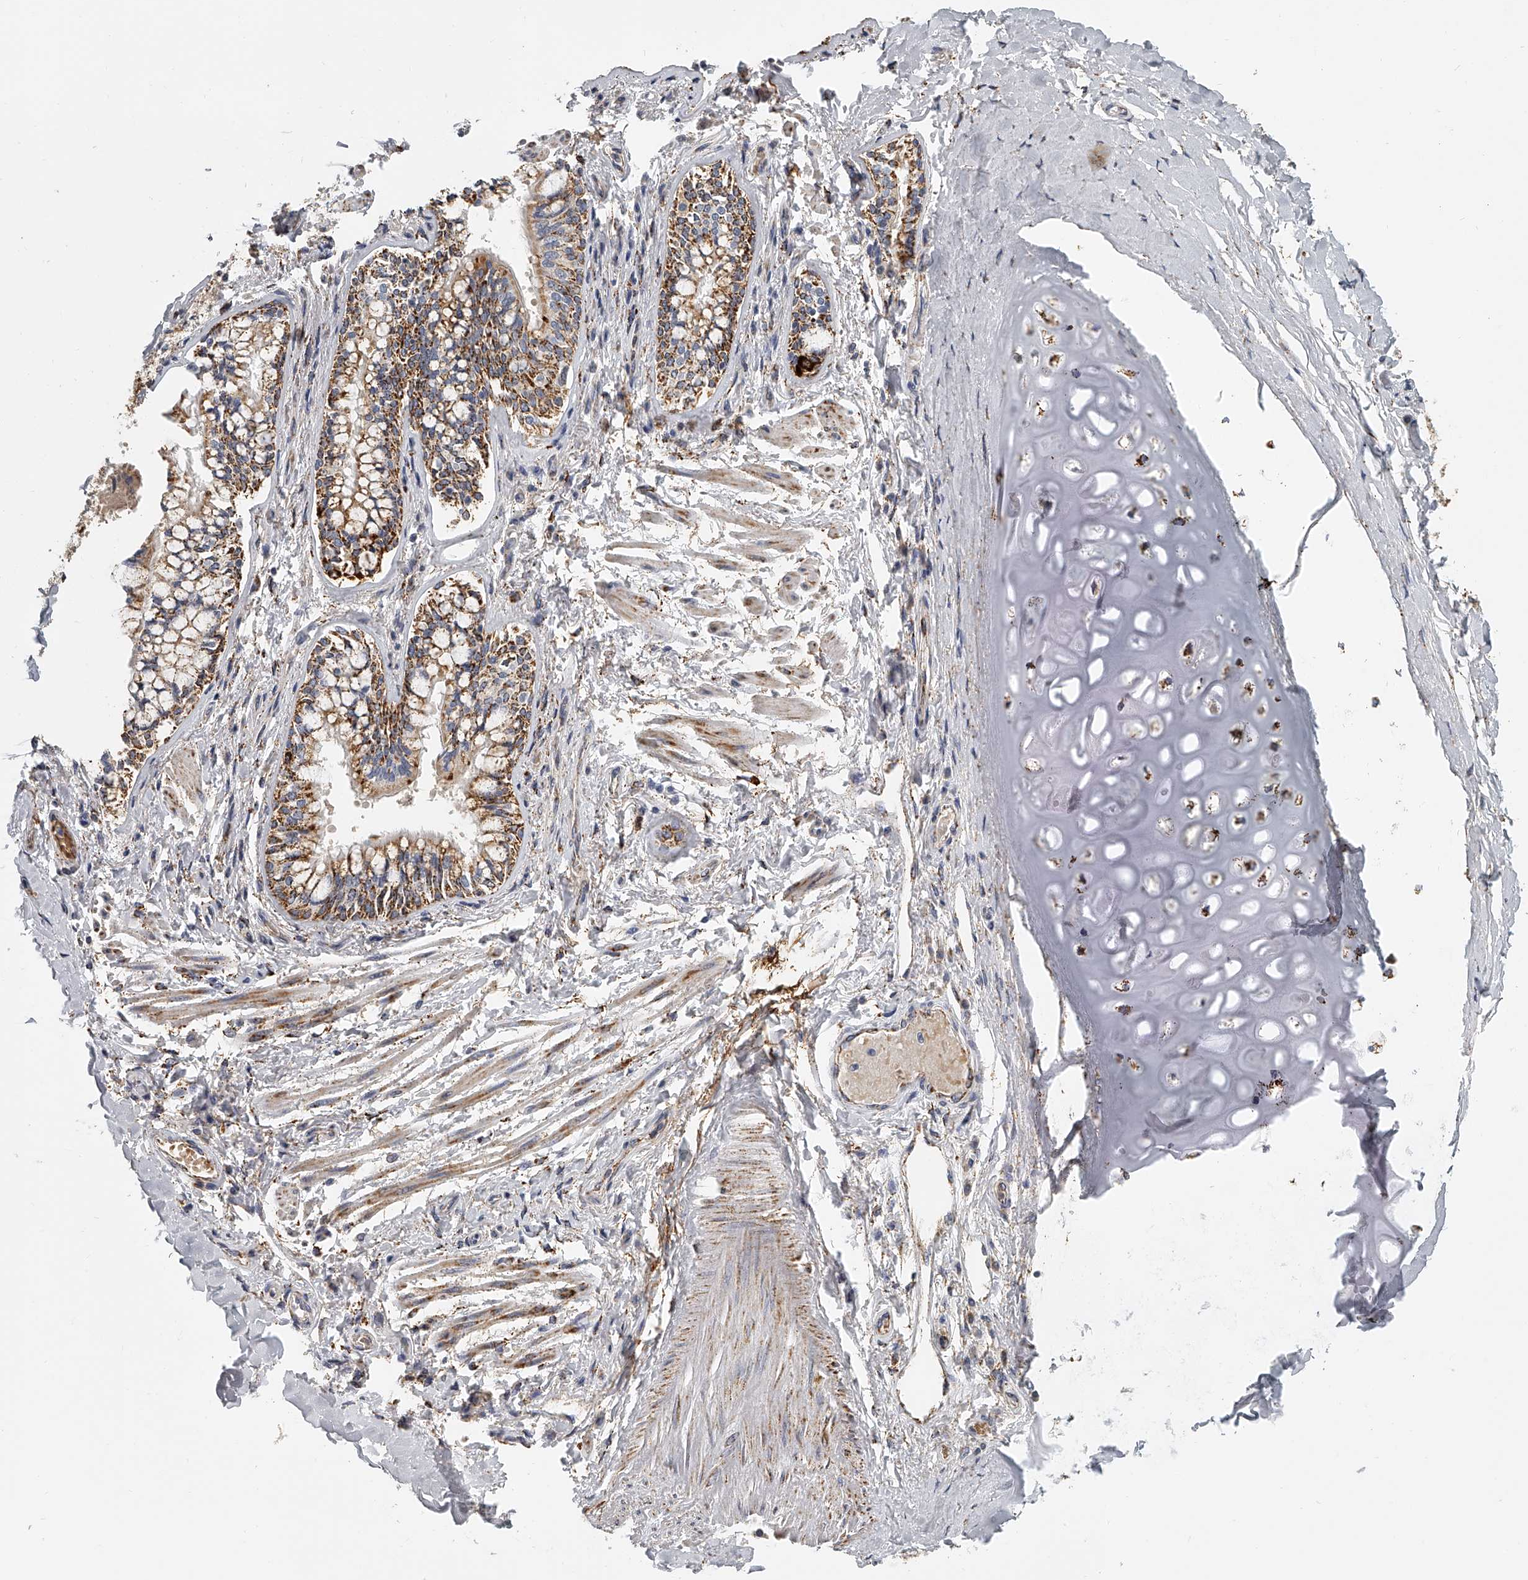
{"staining": {"intensity": "moderate", "quantity": ">75%", "location": "cytoplasmic/membranous"}, "tissue": "bronchus", "cell_type": "Respiratory epithelial cells", "image_type": "normal", "snomed": [{"axis": "morphology", "description": "Normal tissue, NOS"}, {"axis": "morphology", "description": "Inflammation, NOS"}, {"axis": "topography", "description": "Lung"}], "caption": "DAB immunohistochemical staining of normal bronchus displays moderate cytoplasmic/membranous protein positivity in about >75% of respiratory epithelial cells.", "gene": "KLHL7", "patient": {"sex": "female", "age": 46}}